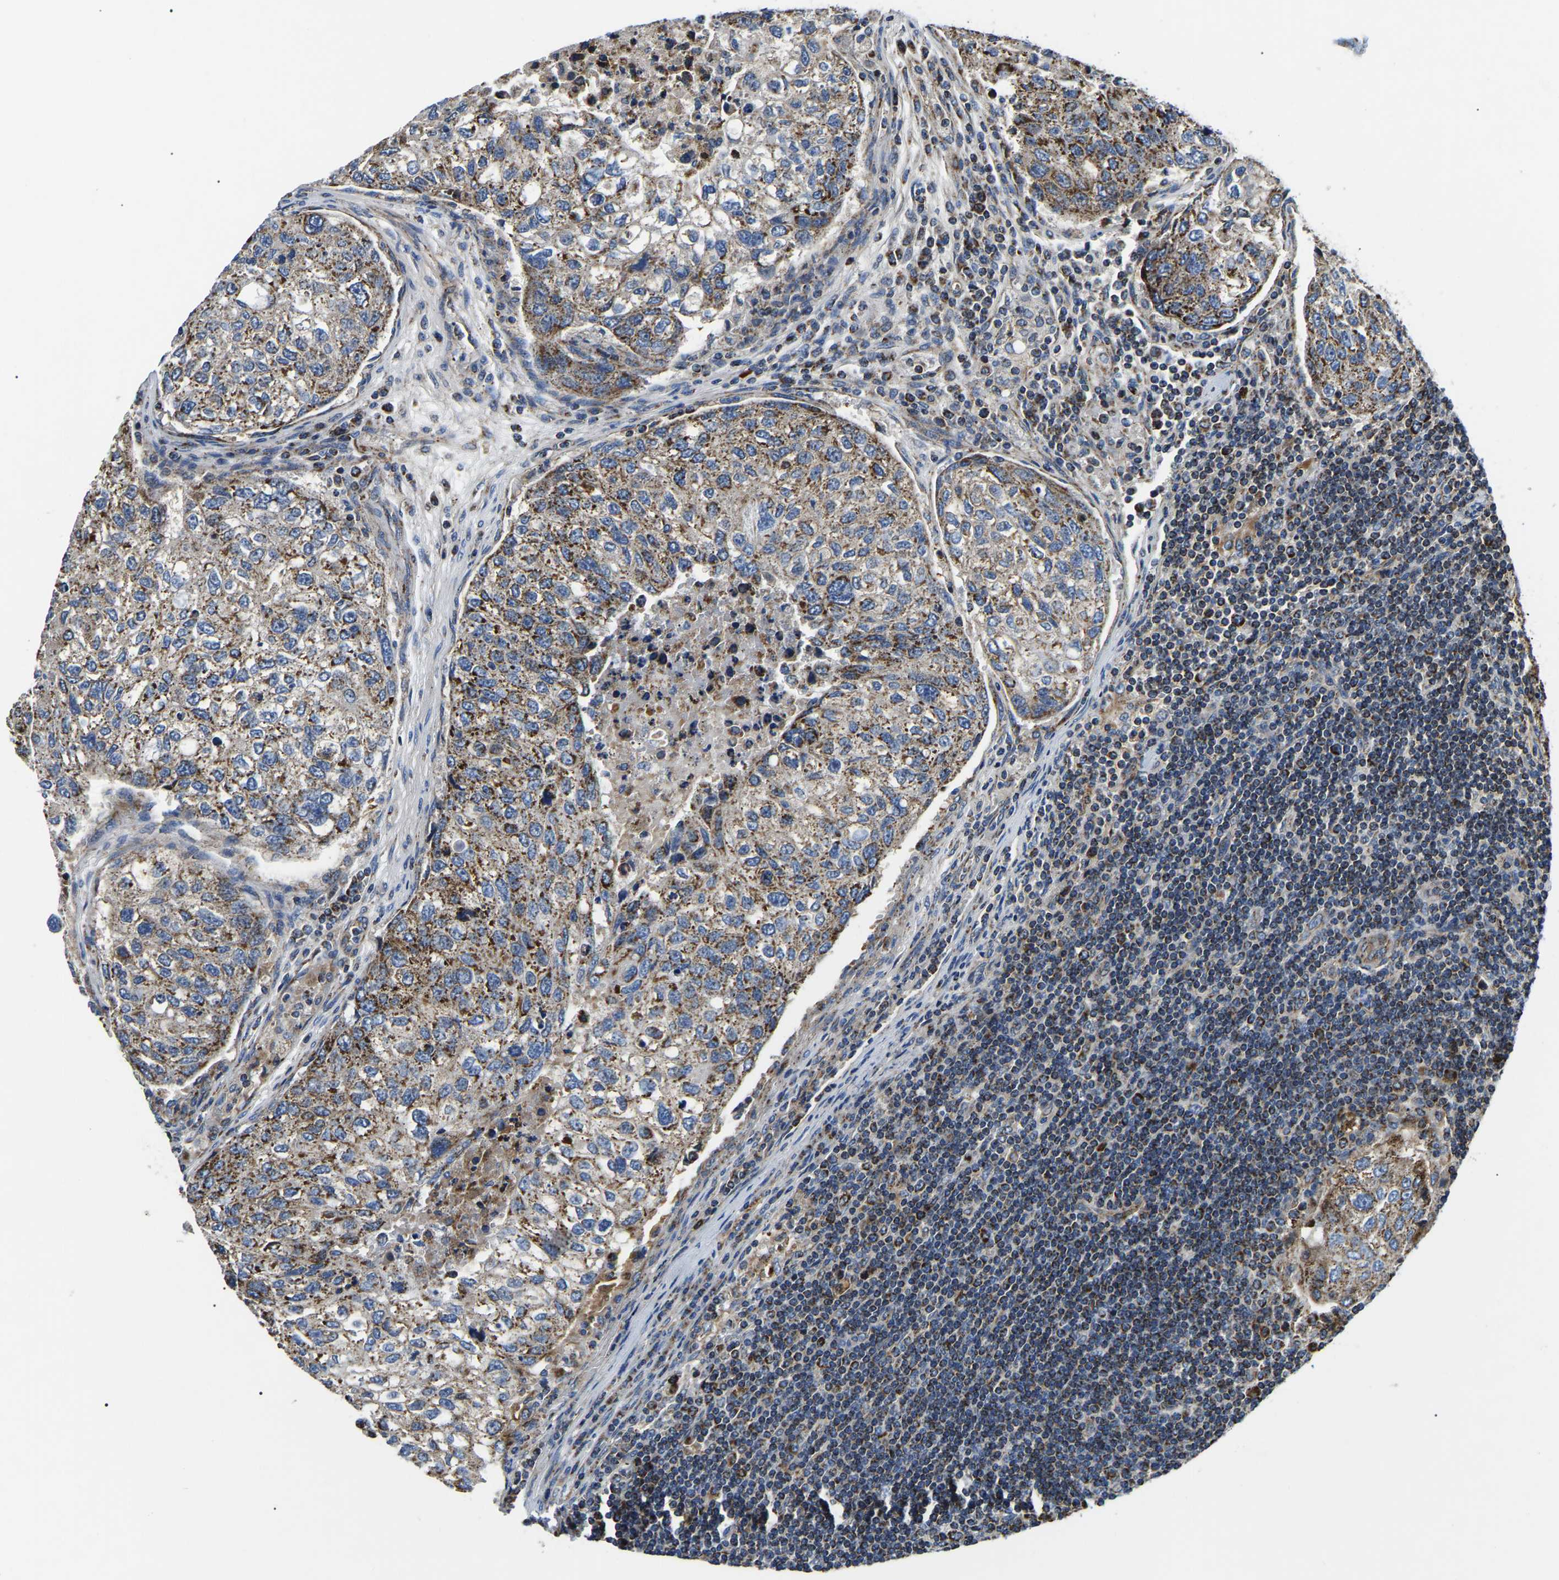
{"staining": {"intensity": "moderate", "quantity": ">75%", "location": "cytoplasmic/membranous"}, "tissue": "urothelial cancer", "cell_type": "Tumor cells", "image_type": "cancer", "snomed": [{"axis": "morphology", "description": "Urothelial carcinoma, High grade"}, {"axis": "topography", "description": "Lymph node"}, {"axis": "topography", "description": "Urinary bladder"}], "caption": "There is medium levels of moderate cytoplasmic/membranous expression in tumor cells of high-grade urothelial carcinoma, as demonstrated by immunohistochemical staining (brown color).", "gene": "PPM1E", "patient": {"sex": "male", "age": 51}}